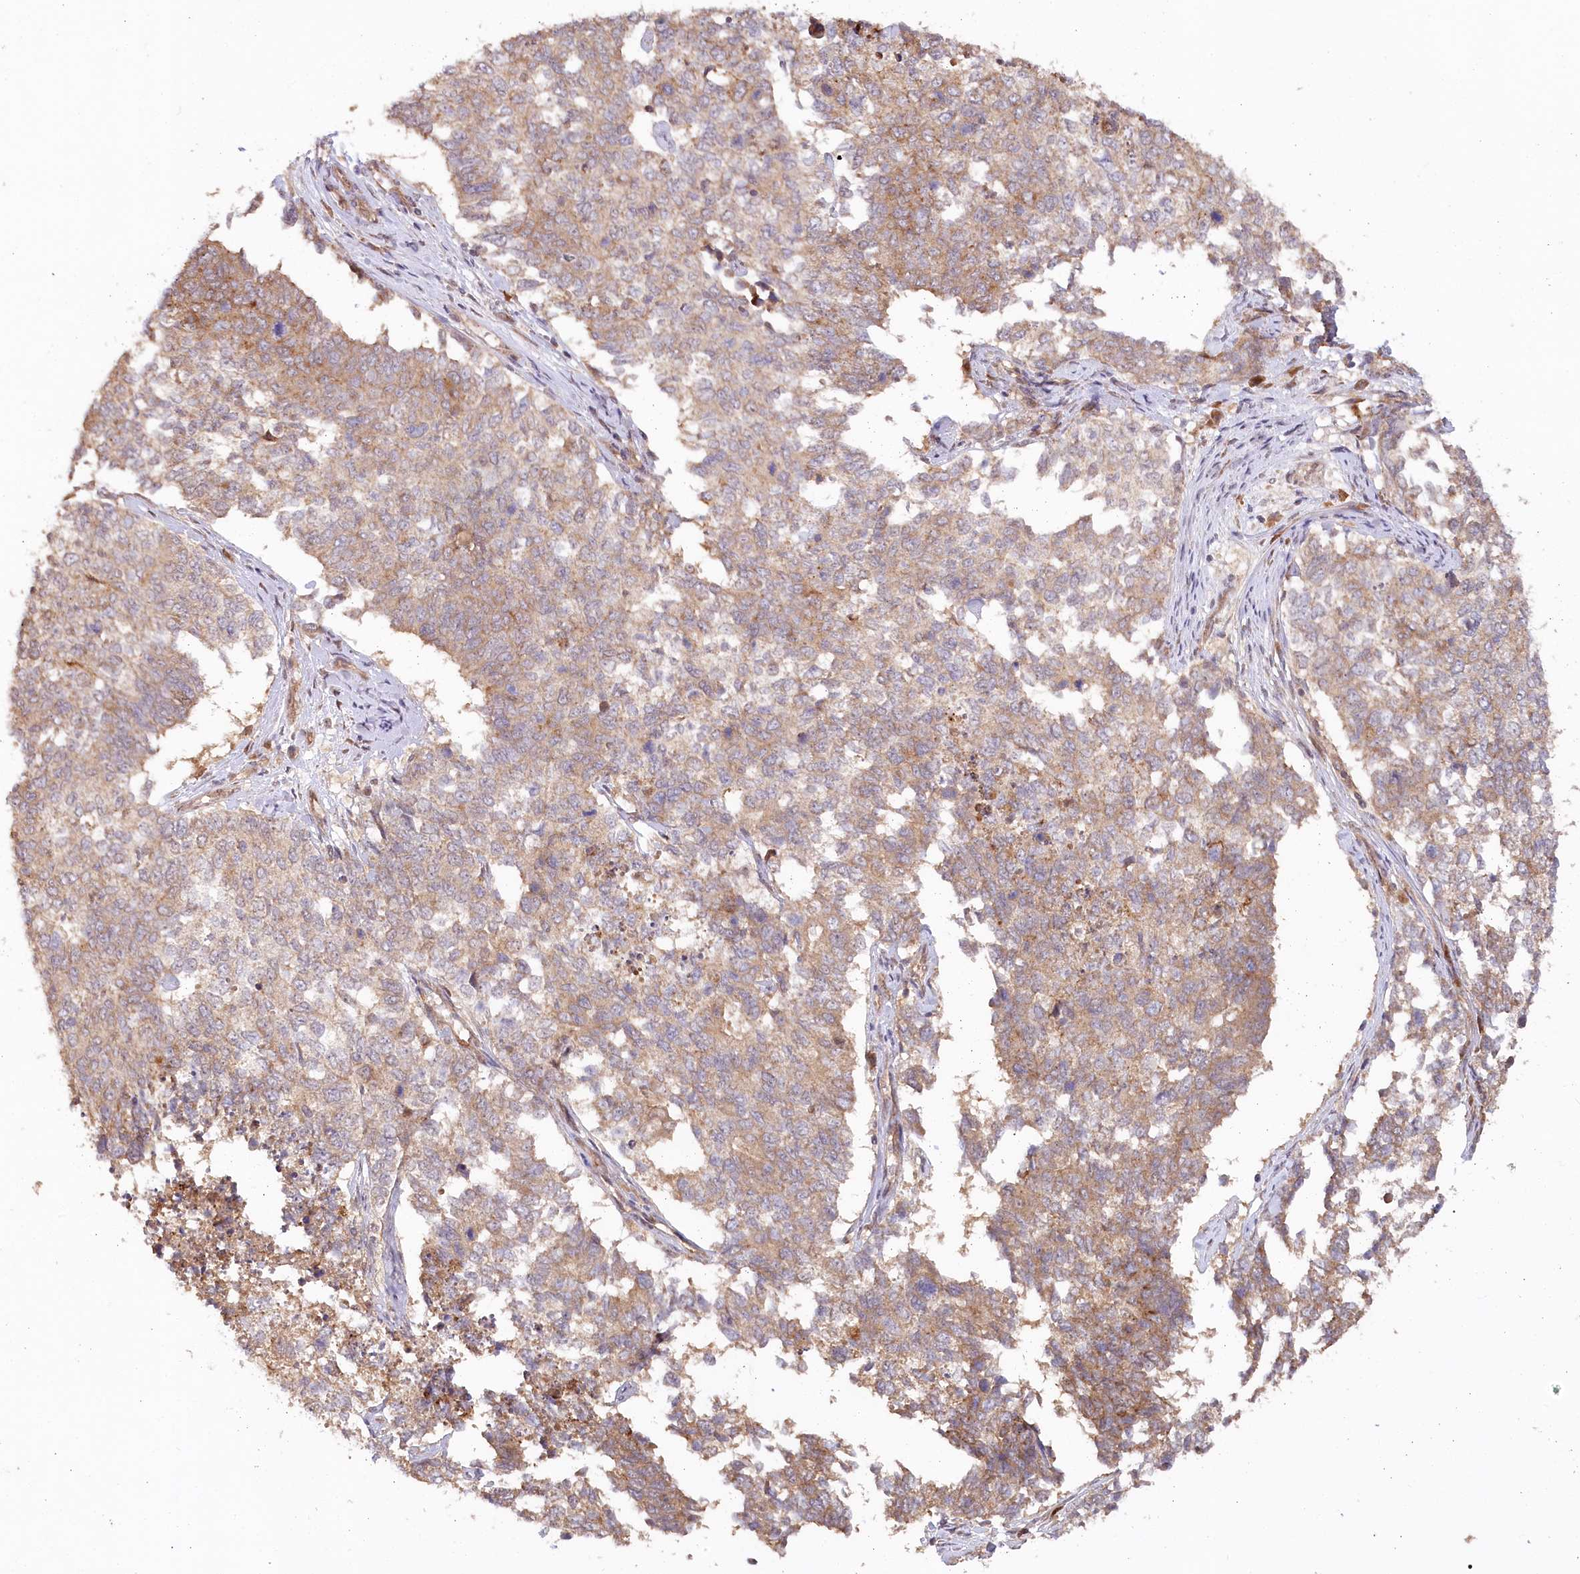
{"staining": {"intensity": "moderate", "quantity": ">75%", "location": "cytoplasmic/membranous"}, "tissue": "cervical cancer", "cell_type": "Tumor cells", "image_type": "cancer", "snomed": [{"axis": "morphology", "description": "Squamous cell carcinoma, NOS"}, {"axis": "topography", "description": "Cervix"}], "caption": "Protein expression analysis of cervical cancer demonstrates moderate cytoplasmic/membranous positivity in about >75% of tumor cells.", "gene": "CEP70", "patient": {"sex": "female", "age": 63}}